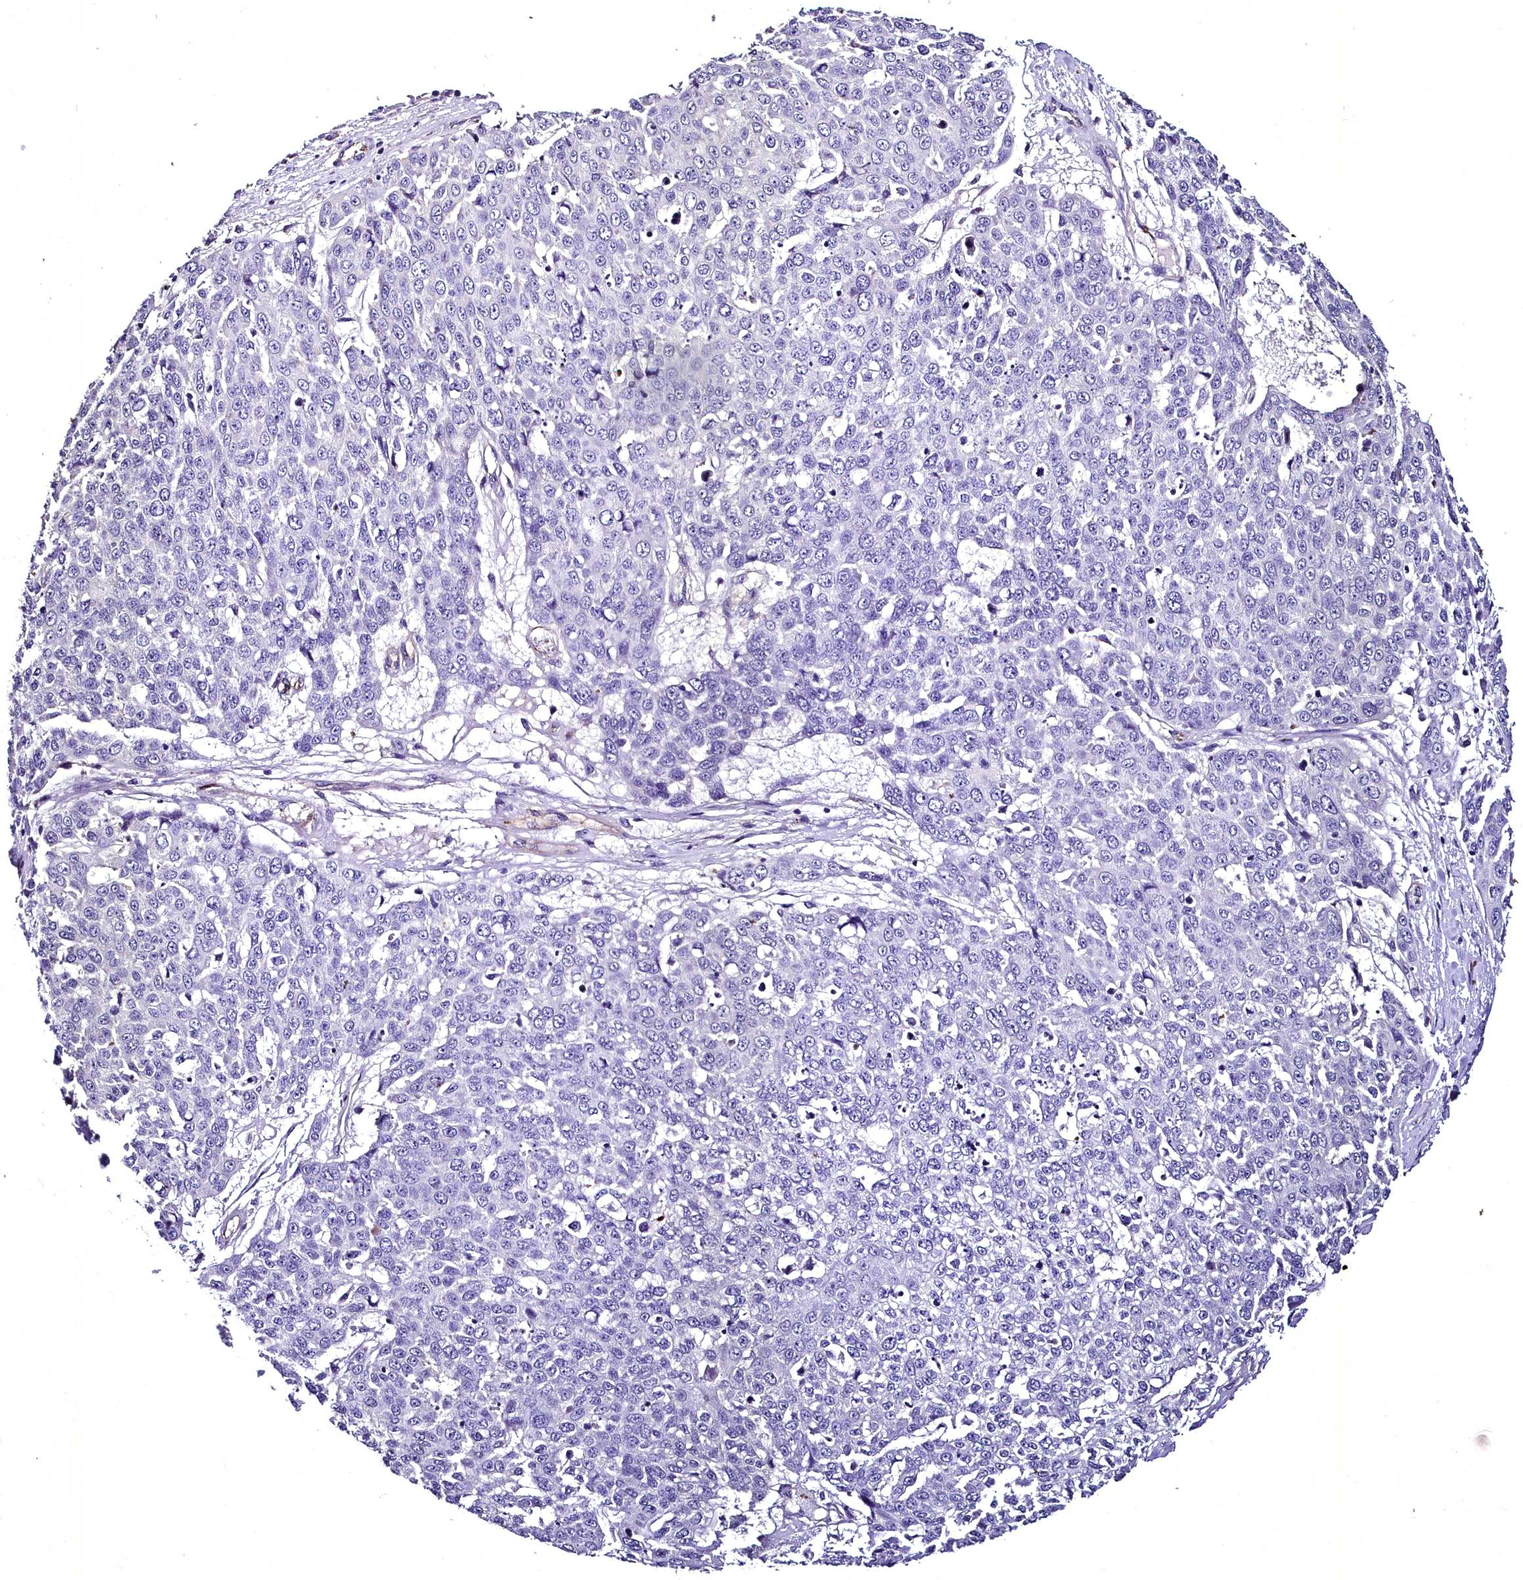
{"staining": {"intensity": "negative", "quantity": "none", "location": "none"}, "tissue": "skin cancer", "cell_type": "Tumor cells", "image_type": "cancer", "snomed": [{"axis": "morphology", "description": "Squamous cell carcinoma, NOS"}, {"axis": "topography", "description": "Skin"}], "caption": "This is an immunohistochemistry (IHC) image of human skin squamous cell carcinoma. There is no staining in tumor cells.", "gene": "MS4A18", "patient": {"sex": "male", "age": 71}}